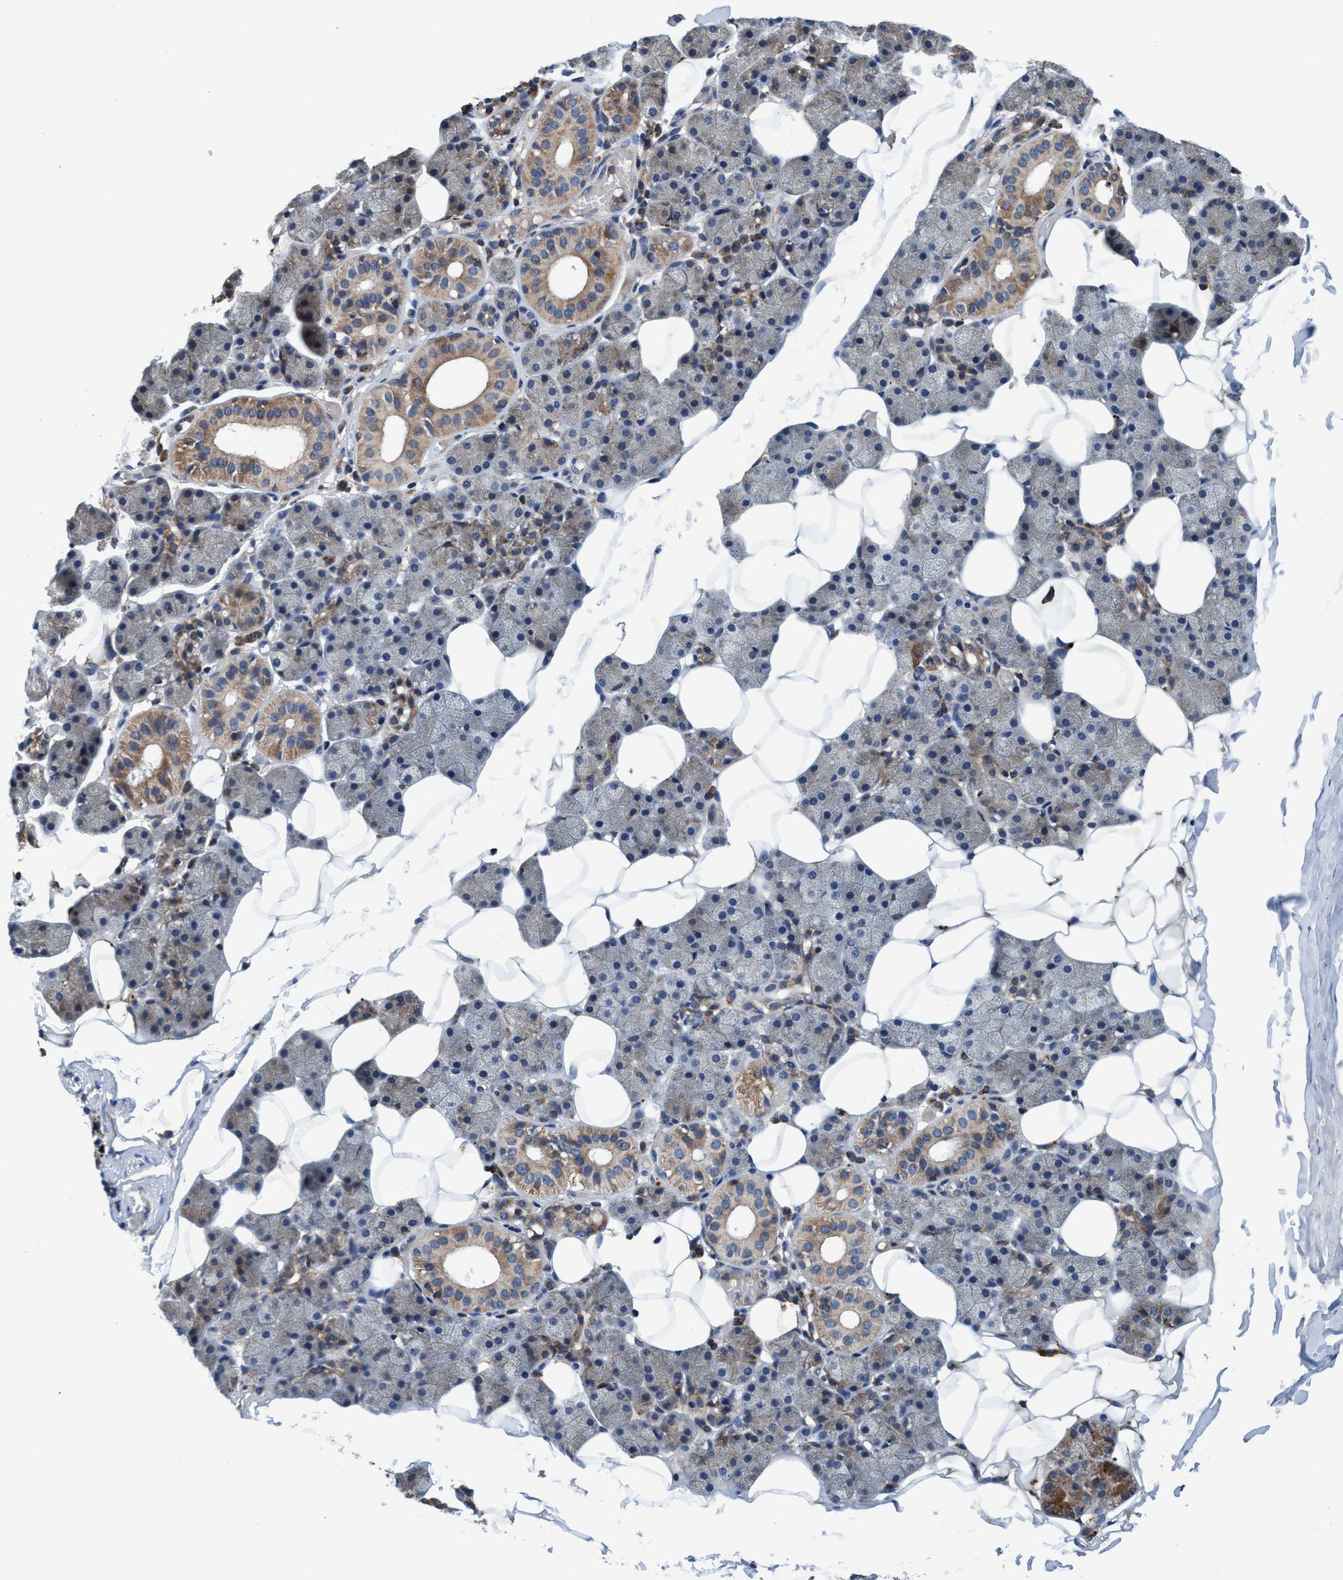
{"staining": {"intensity": "weak", "quantity": "25%-75%", "location": "cytoplasmic/membranous"}, "tissue": "salivary gland", "cell_type": "Glandular cells", "image_type": "normal", "snomed": [{"axis": "morphology", "description": "Normal tissue, NOS"}, {"axis": "topography", "description": "Salivary gland"}], "caption": "This is an image of immunohistochemistry (IHC) staining of unremarkable salivary gland, which shows weak positivity in the cytoplasmic/membranous of glandular cells.", "gene": "ENDOG", "patient": {"sex": "female", "age": 33}}